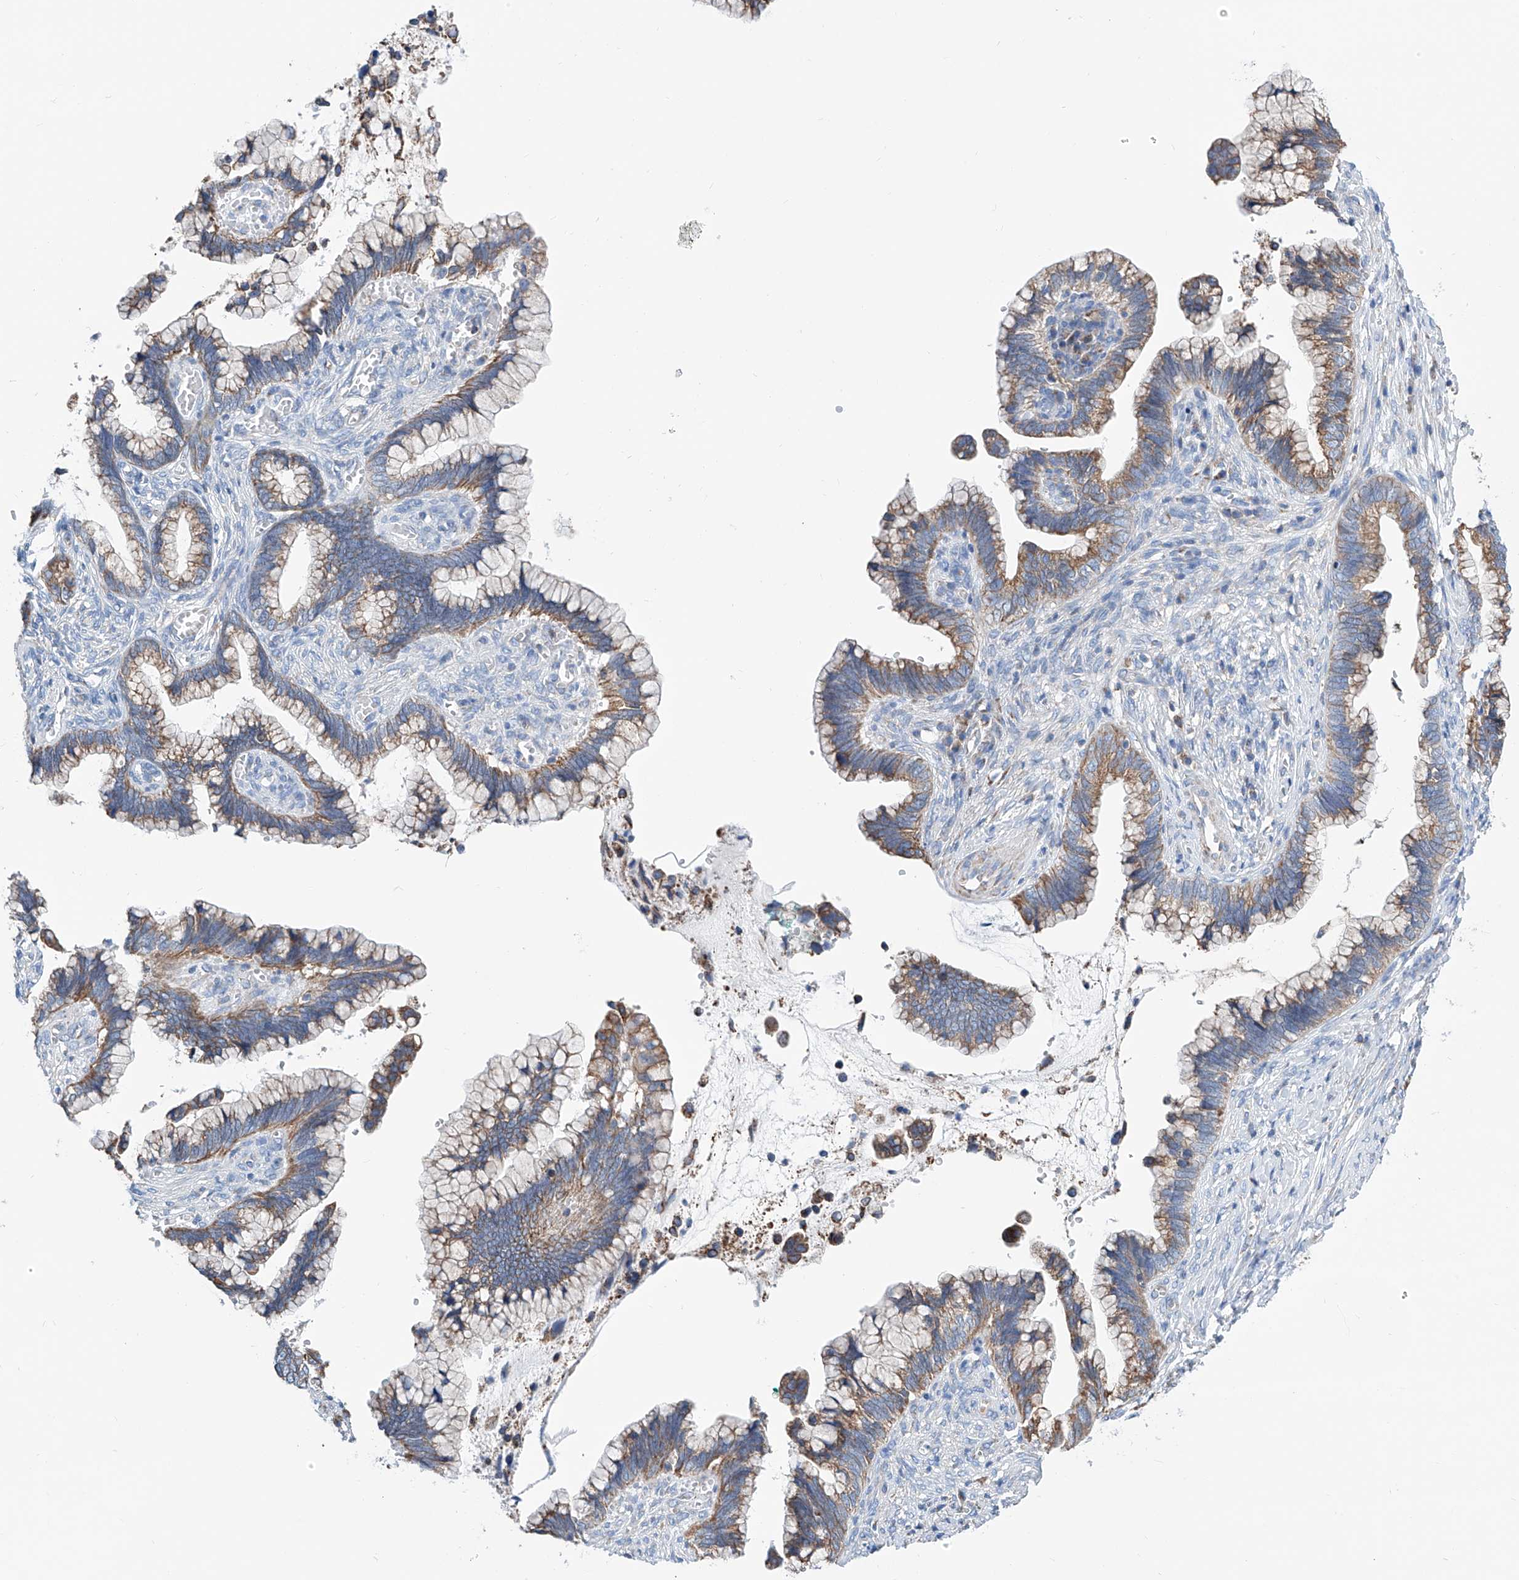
{"staining": {"intensity": "moderate", "quantity": "25%-75%", "location": "cytoplasmic/membranous"}, "tissue": "cervical cancer", "cell_type": "Tumor cells", "image_type": "cancer", "snomed": [{"axis": "morphology", "description": "Adenocarcinoma, NOS"}, {"axis": "topography", "description": "Cervix"}], "caption": "Immunohistochemistry (IHC) of cervical cancer (adenocarcinoma) exhibits medium levels of moderate cytoplasmic/membranous expression in approximately 25%-75% of tumor cells.", "gene": "MAD2L1", "patient": {"sex": "female", "age": 44}}